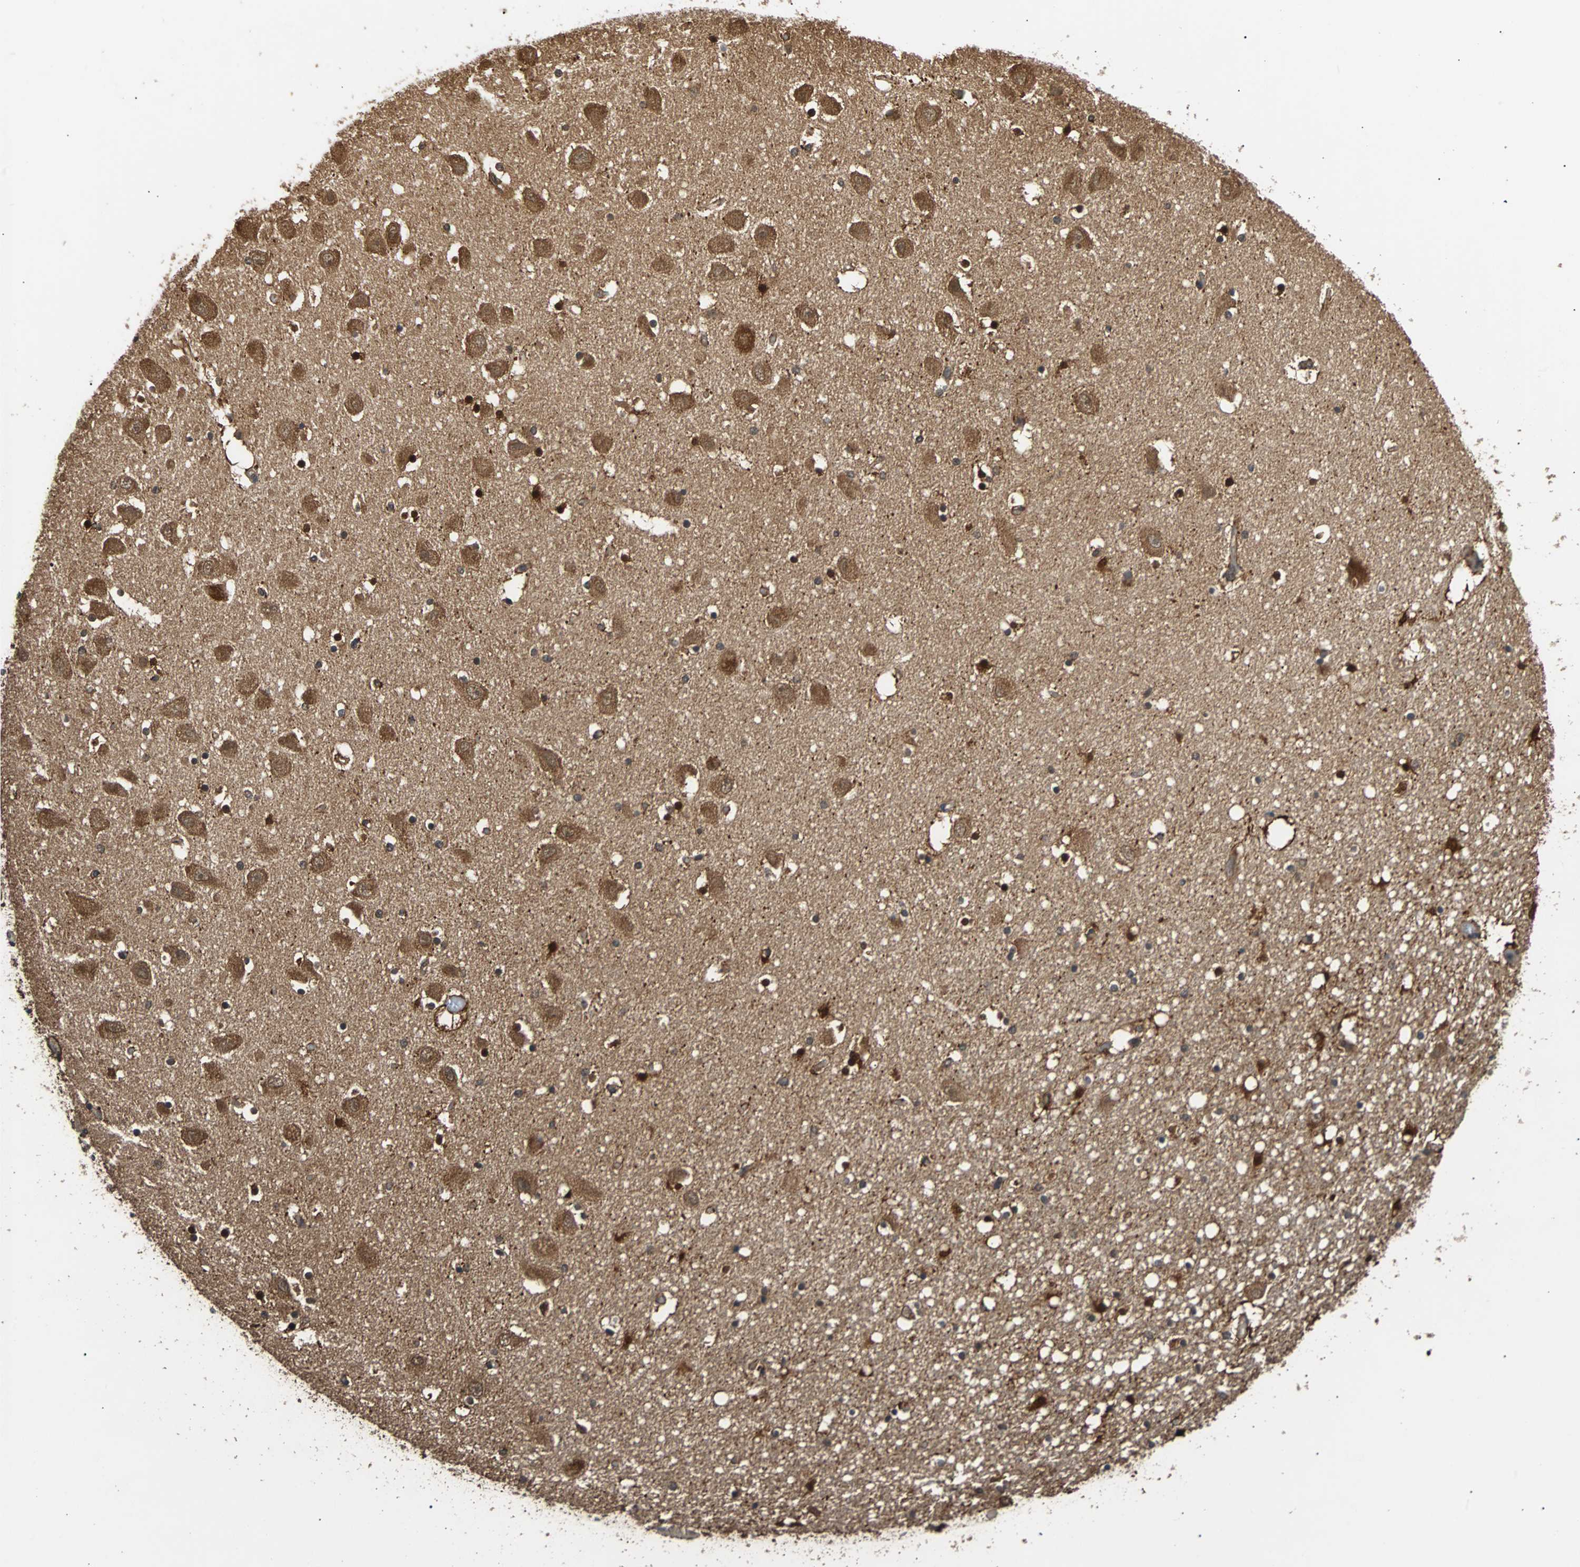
{"staining": {"intensity": "moderate", "quantity": ">75%", "location": "cytoplasmic/membranous,nuclear"}, "tissue": "hippocampus", "cell_type": "Glial cells", "image_type": "normal", "snomed": [{"axis": "morphology", "description": "Normal tissue, NOS"}, {"axis": "topography", "description": "Hippocampus"}], "caption": "About >75% of glial cells in normal hippocampus reveal moderate cytoplasmic/membranous,nuclear protein positivity as visualized by brown immunohistochemical staining.", "gene": "PRDX6", "patient": {"sex": "male", "age": 45}}